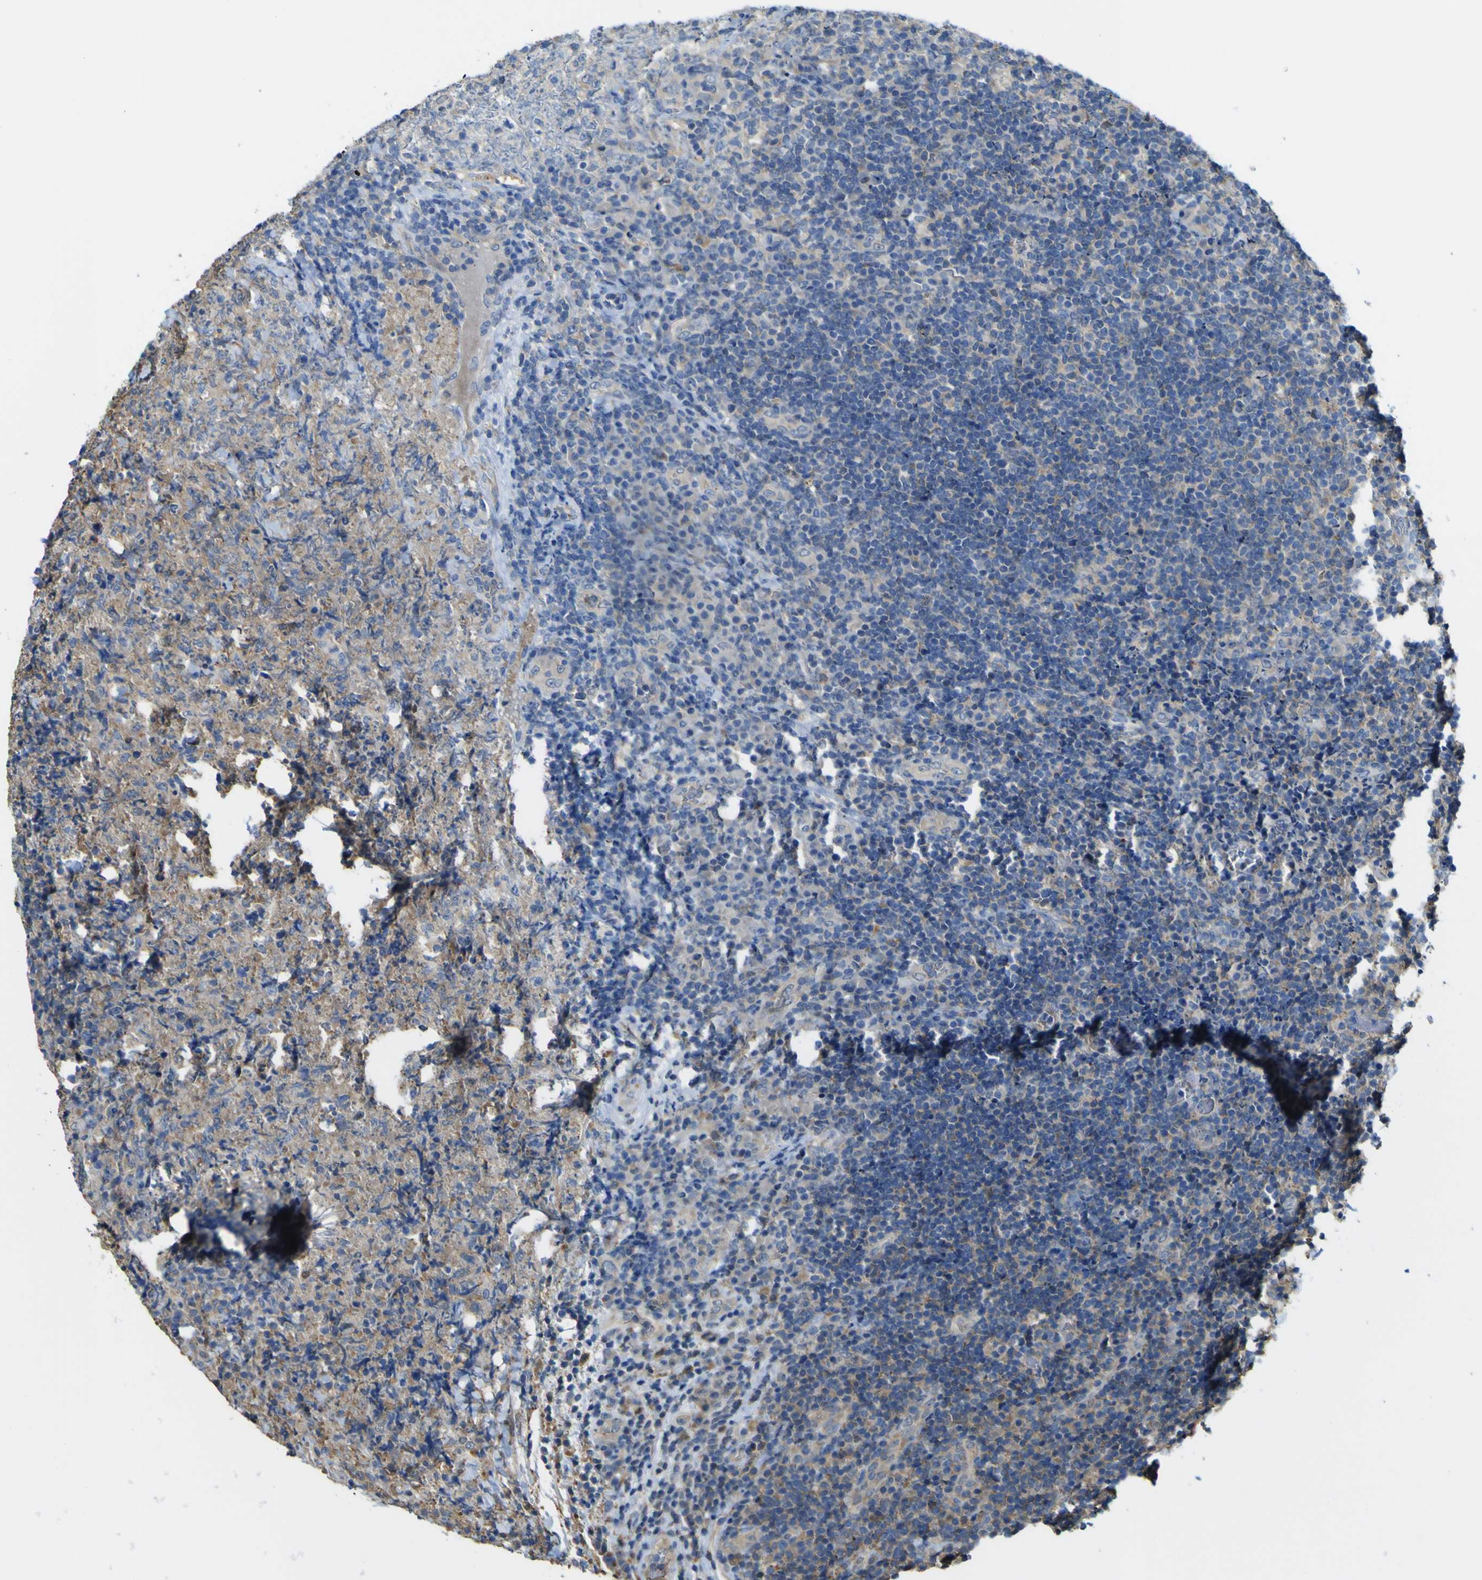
{"staining": {"intensity": "moderate", "quantity": "25%-75%", "location": "cytoplasmic/membranous,nuclear"}, "tissue": "lymphoma", "cell_type": "Tumor cells", "image_type": "cancer", "snomed": [{"axis": "morphology", "description": "Malignant lymphoma, non-Hodgkin's type, High grade"}, {"axis": "topography", "description": "Tonsil"}], "caption": "Human lymphoma stained with a brown dye exhibits moderate cytoplasmic/membranous and nuclear positive staining in about 25%-75% of tumor cells.", "gene": "ABHD3", "patient": {"sex": "female", "age": 36}}